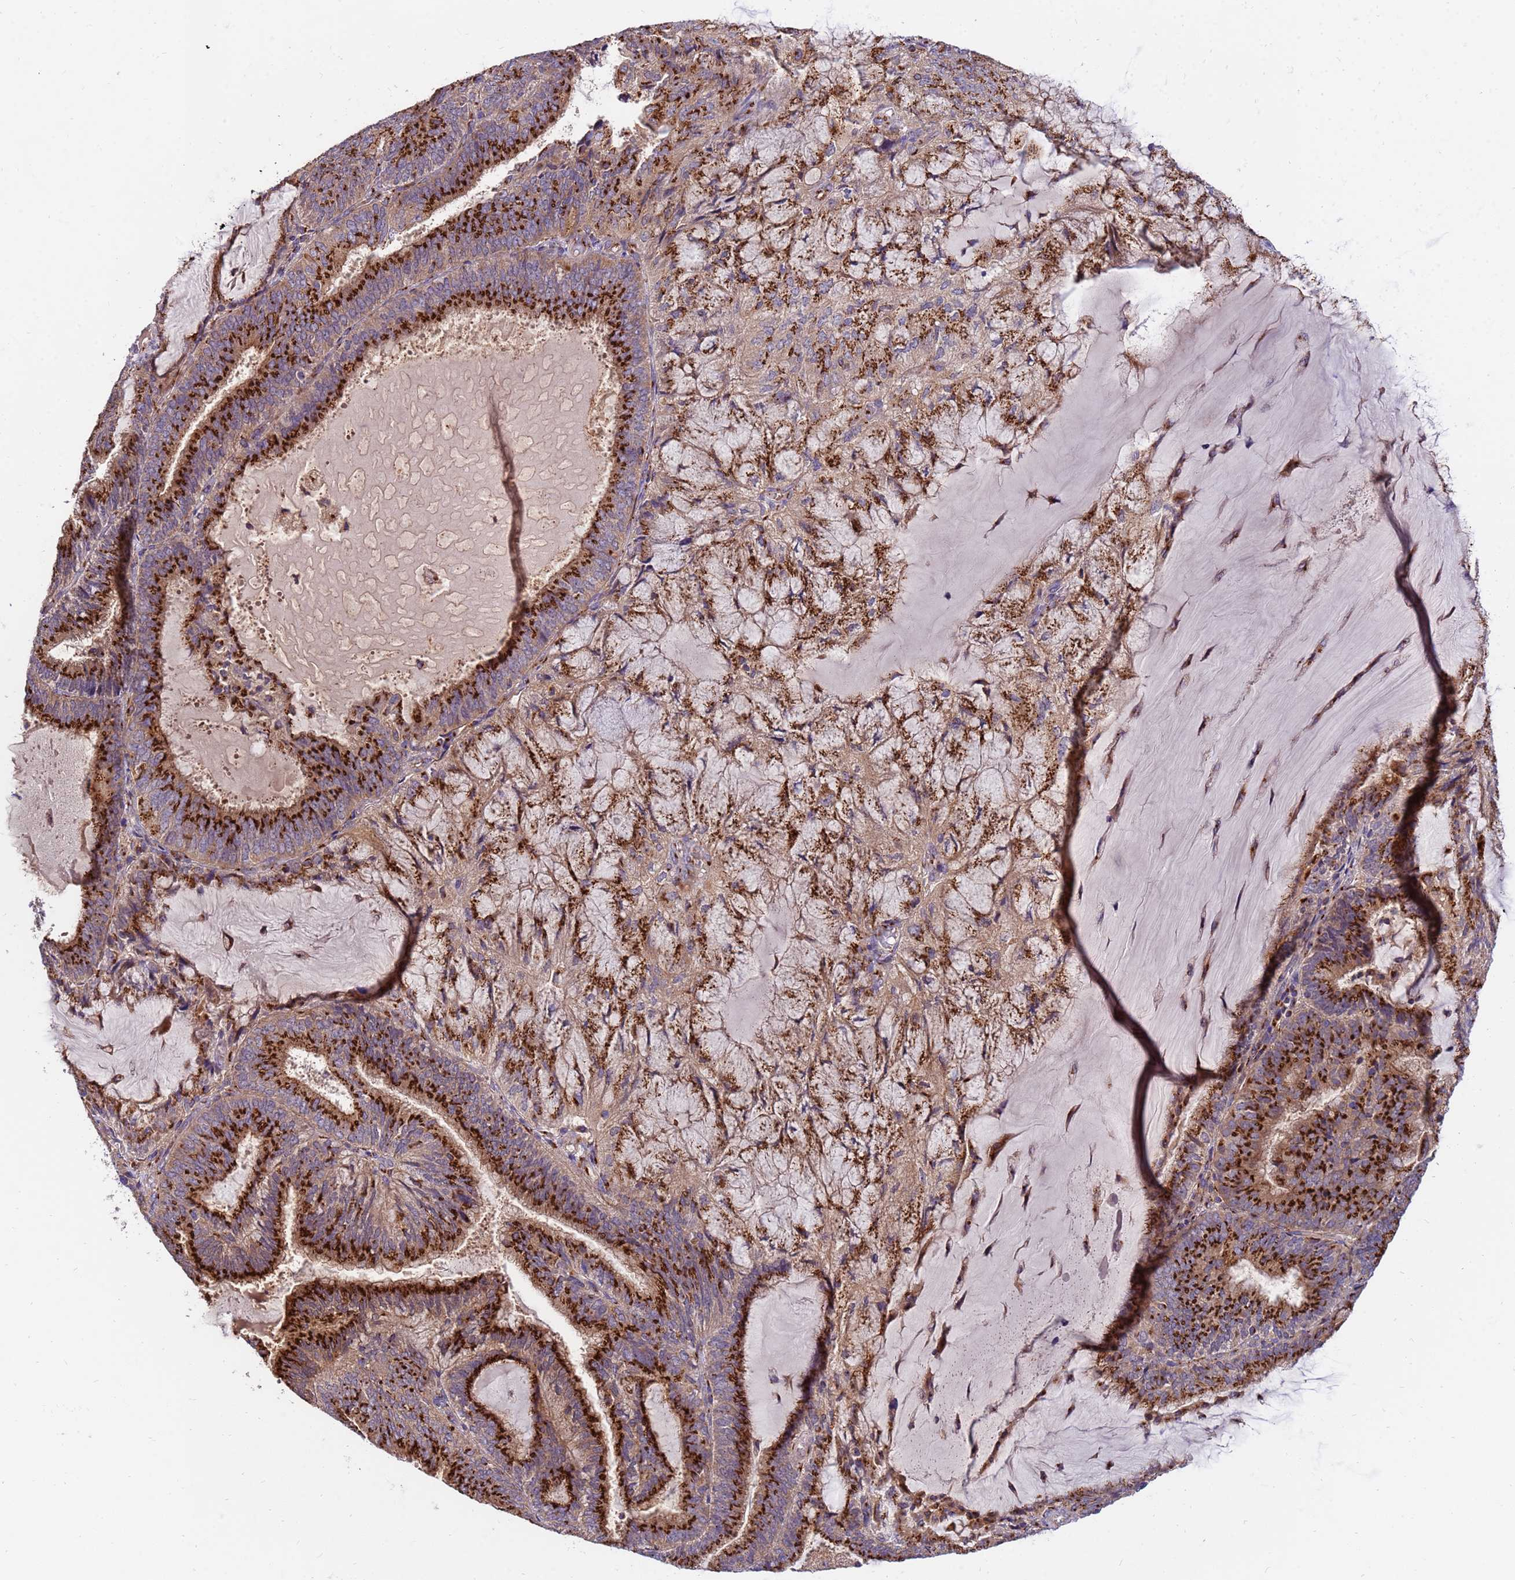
{"staining": {"intensity": "strong", "quantity": ">75%", "location": "cytoplasmic/membranous"}, "tissue": "endometrial cancer", "cell_type": "Tumor cells", "image_type": "cancer", "snomed": [{"axis": "morphology", "description": "Adenocarcinoma, NOS"}, {"axis": "topography", "description": "Endometrium"}], "caption": "A brown stain labels strong cytoplasmic/membranous expression of a protein in endometrial cancer (adenocarcinoma) tumor cells. The staining is performed using DAB brown chromogen to label protein expression. The nuclei are counter-stained blue using hematoxylin.", "gene": "HPS3", "patient": {"sex": "female", "age": 81}}